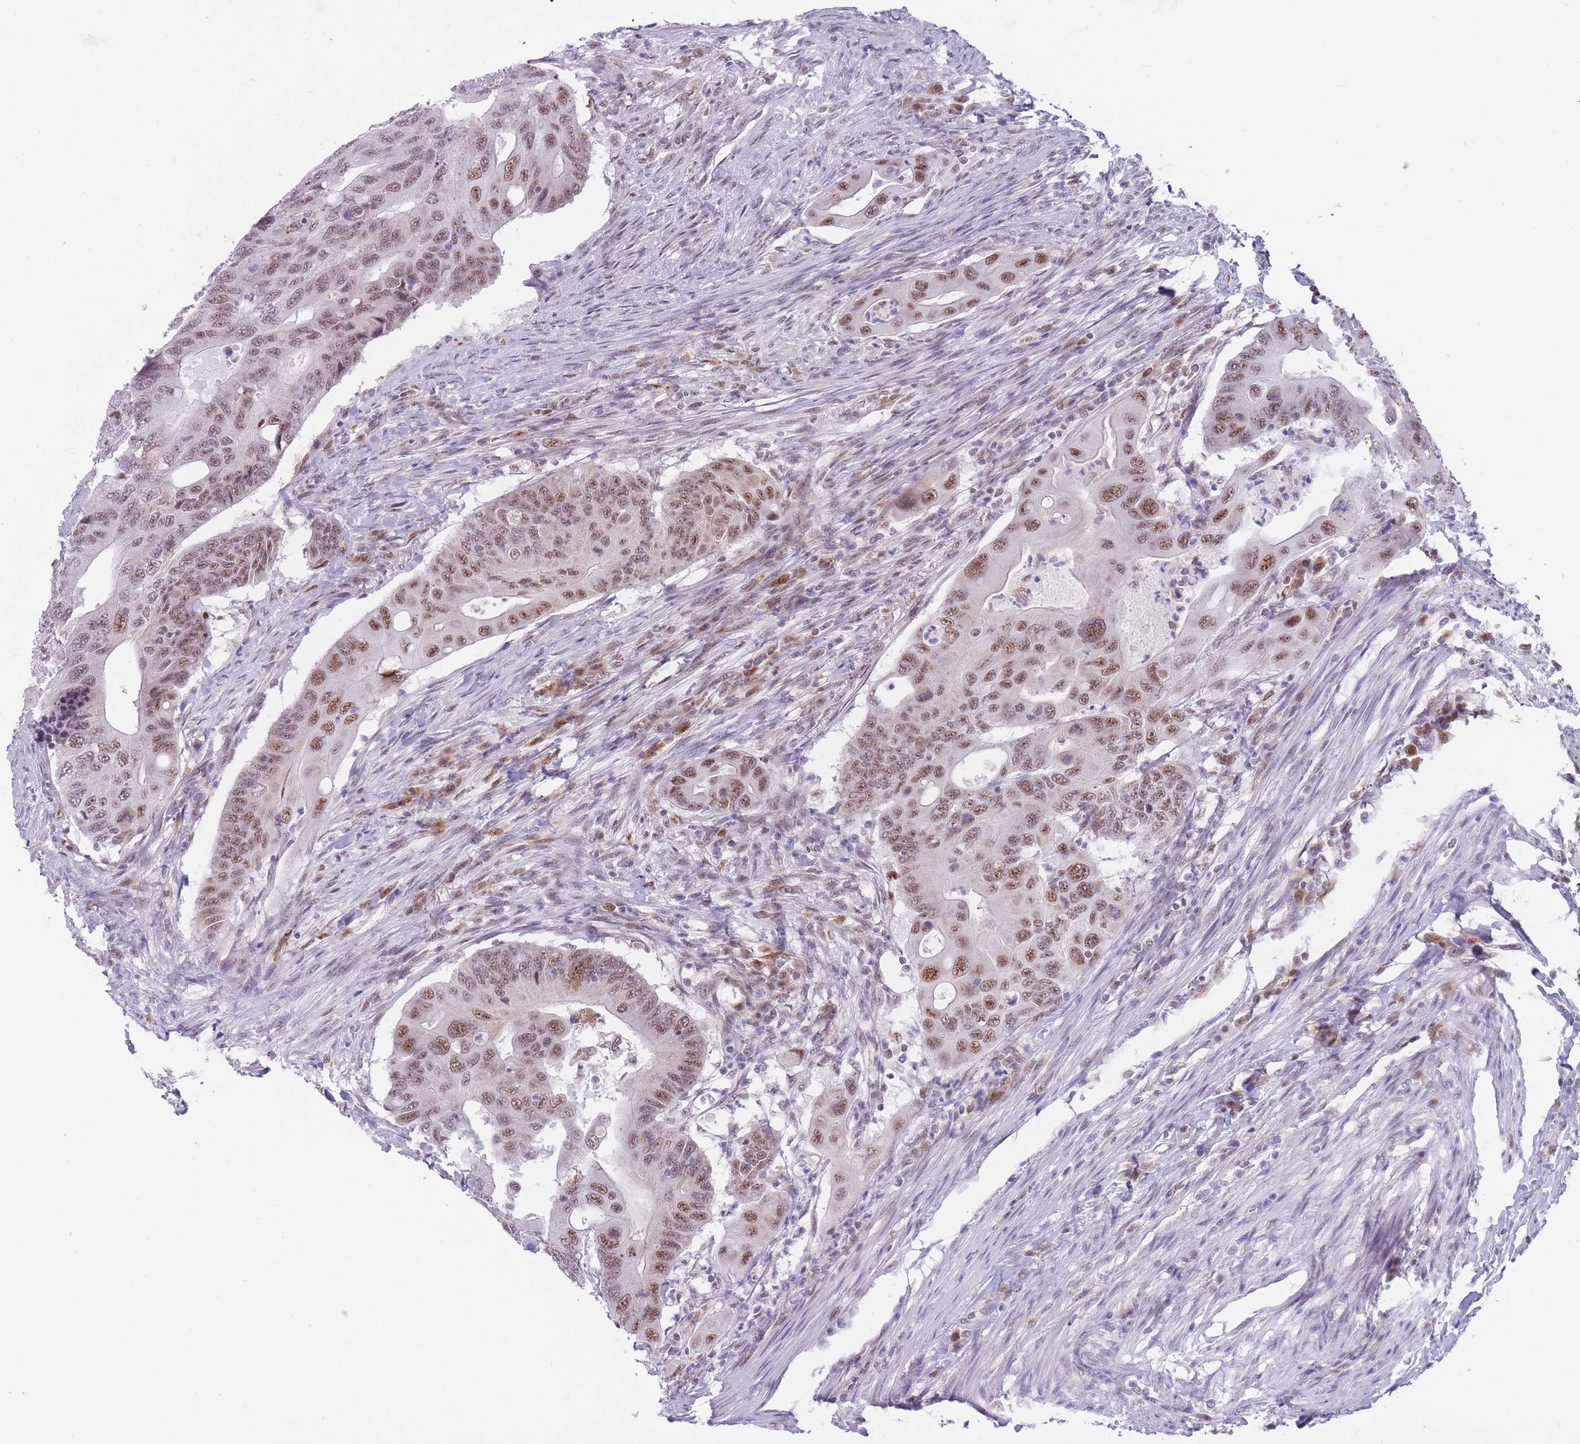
{"staining": {"intensity": "moderate", "quantity": ">75%", "location": "nuclear"}, "tissue": "colorectal cancer", "cell_type": "Tumor cells", "image_type": "cancer", "snomed": [{"axis": "morphology", "description": "Adenocarcinoma, NOS"}, {"axis": "topography", "description": "Colon"}], "caption": "Moderate nuclear expression for a protein is appreciated in approximately >75% of tumor cells of colorectal adenocarcinoma using immunohistochemistry.", "gene": "CYP2B6", "patient": {"sex": "male", "age": 71}}